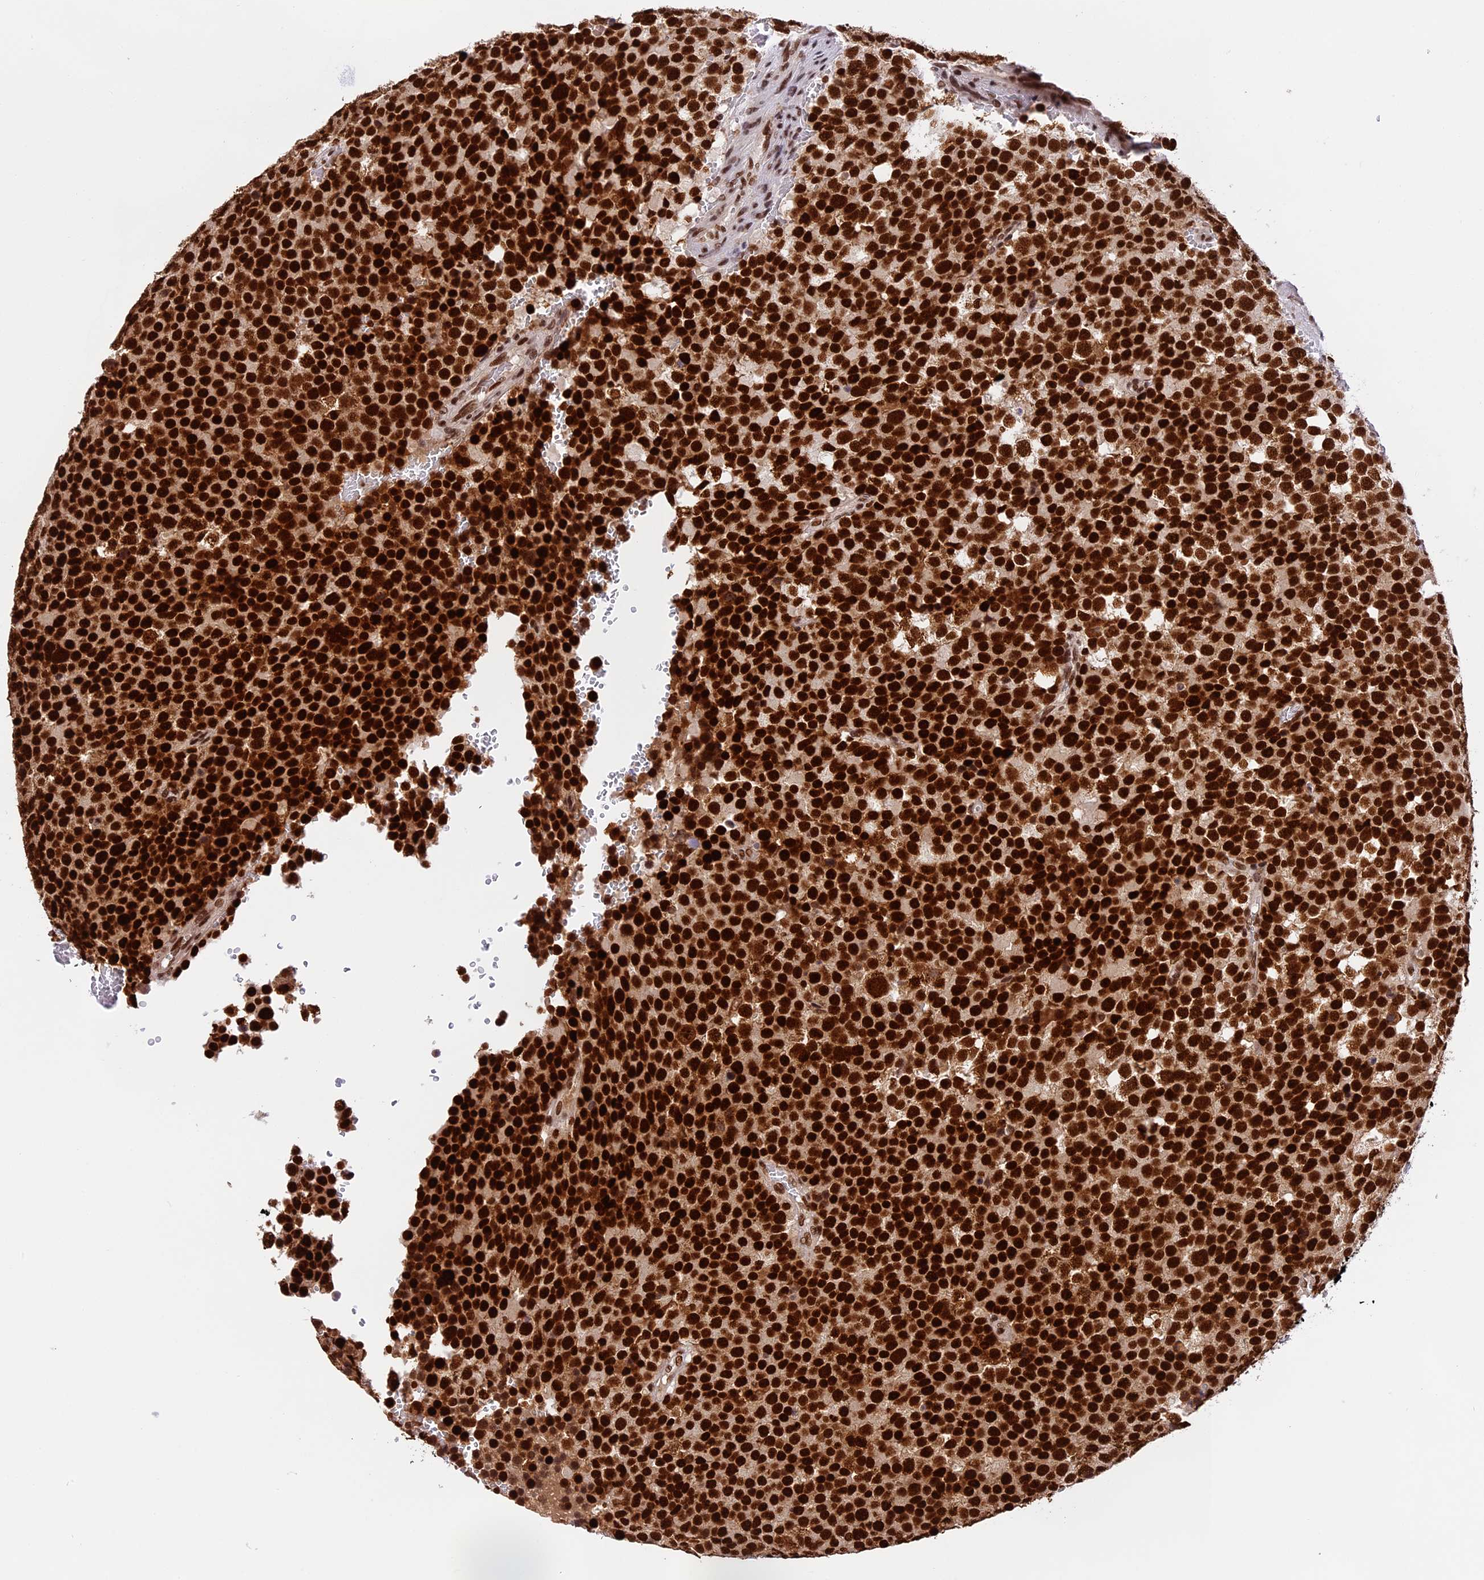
{"staining": {"intensity": "strong", "quantity": ">75%", "location": "nuclear"}, "tissue": "testis cancer", "cell_type": "Tumor cells", "image_type": "cancer", "snomed": [{"axis": "morphology", "description": "Seminoma, NOS"}, {"axis": "topography", "description": "Testis"}], "caption": "Seminoma (testis) stained for a protein demonstrates strong nuclear positivity in tumor cells. (Stains: DAB in brown, nuclei in blue, Microscopy: brightfield microscopy at high magnification).", "gene": "RAMAC", "patient": {"sex": "male", "age": 71}}